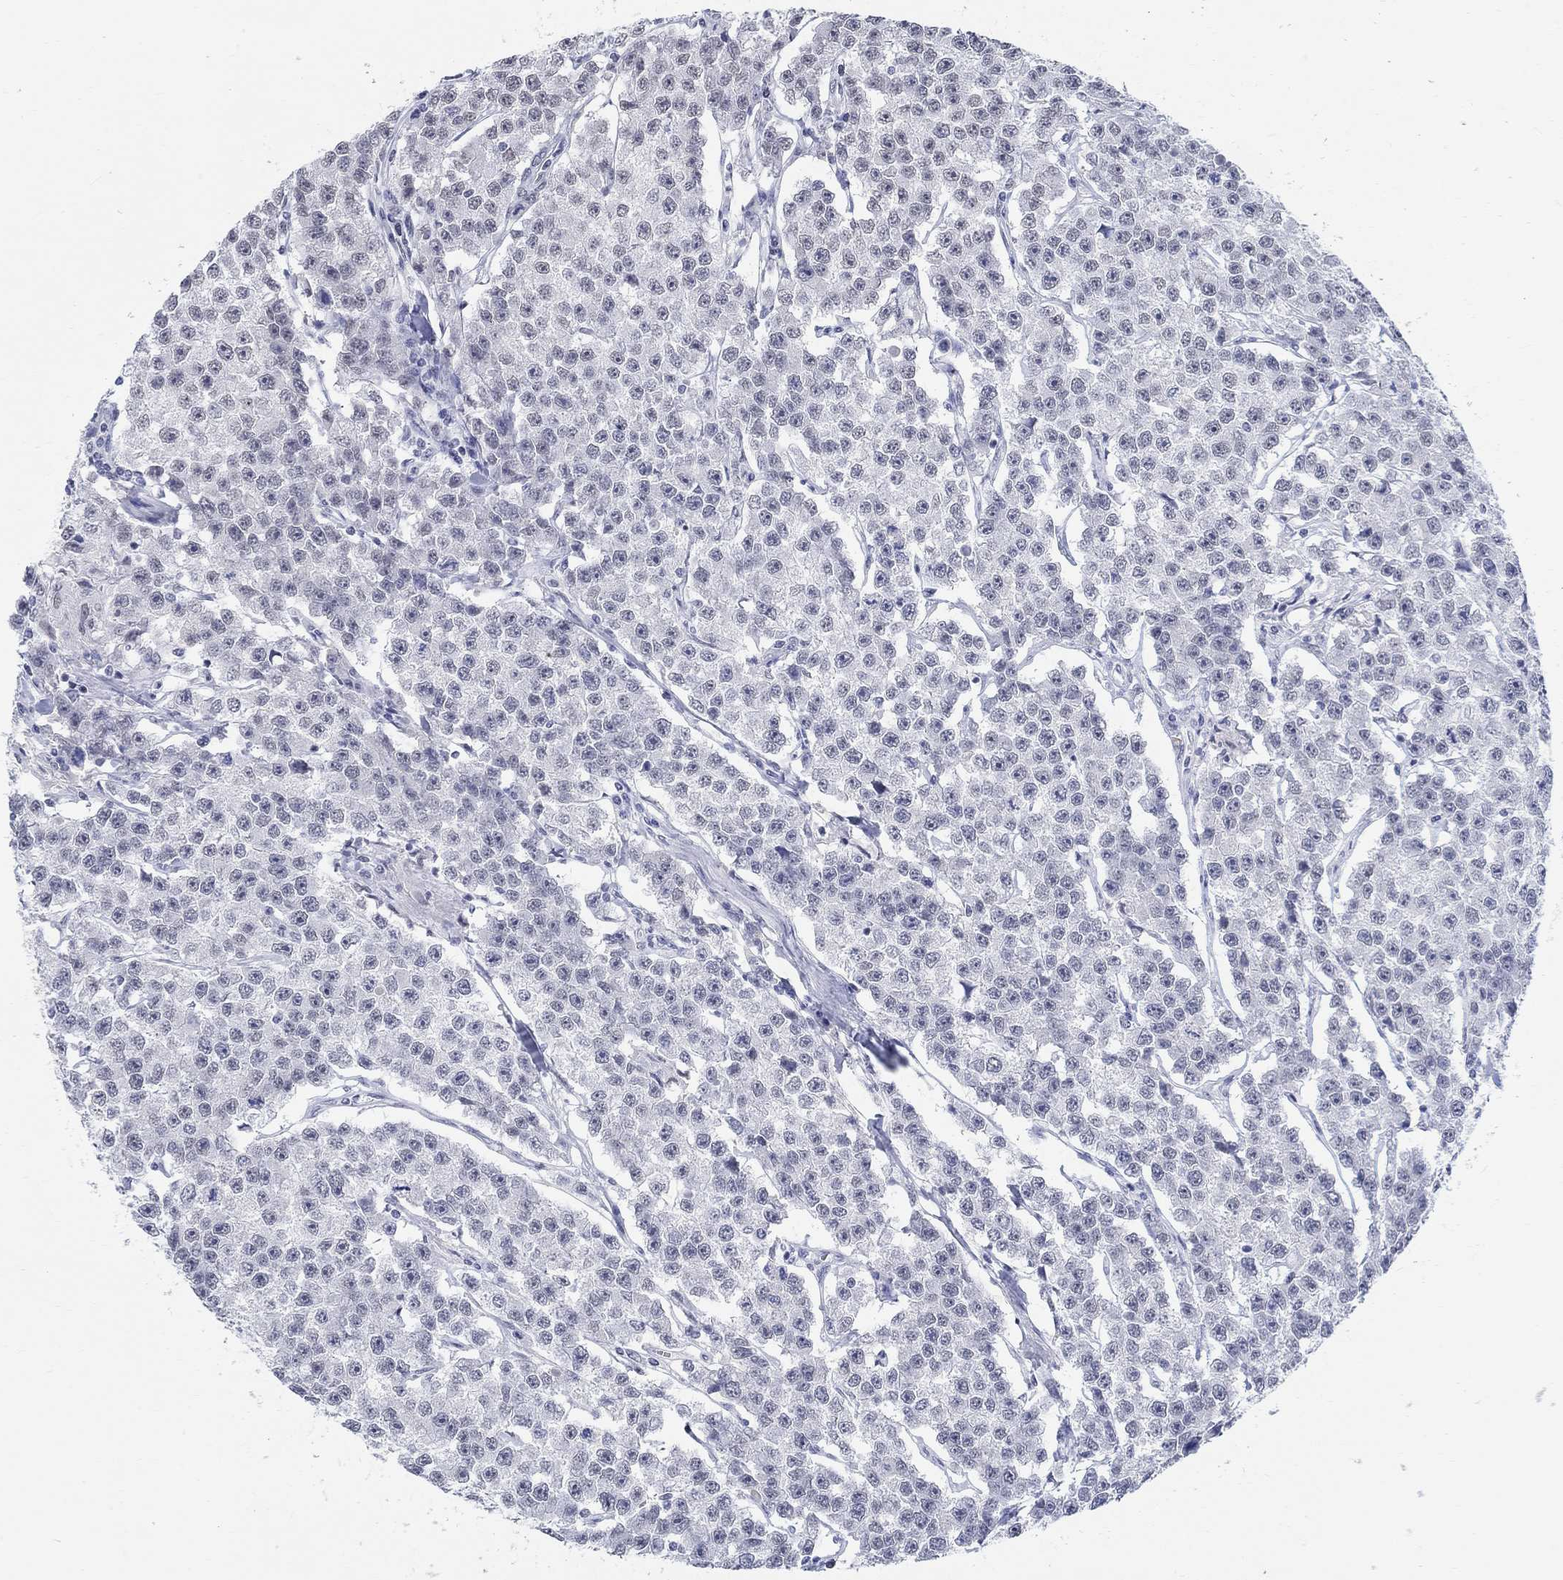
{"staining": {"intensity": "negative", "quantity": "none", "location": "none"}, "tissue": "testis cancer", "cell_type": "Tumor cells", "image_type": "cancer", "snomed": [{"axis": "morphology", "description": "Seminoma, NOS"}, {"axis": "topography", "description": "Testis"}], "caption": "Photomicrograph shows no significant protein staining in tumor cells of testis cancer (seminoma).", "gene": "ANKS1B", "patient": {"sex": "male", "age": 59}}